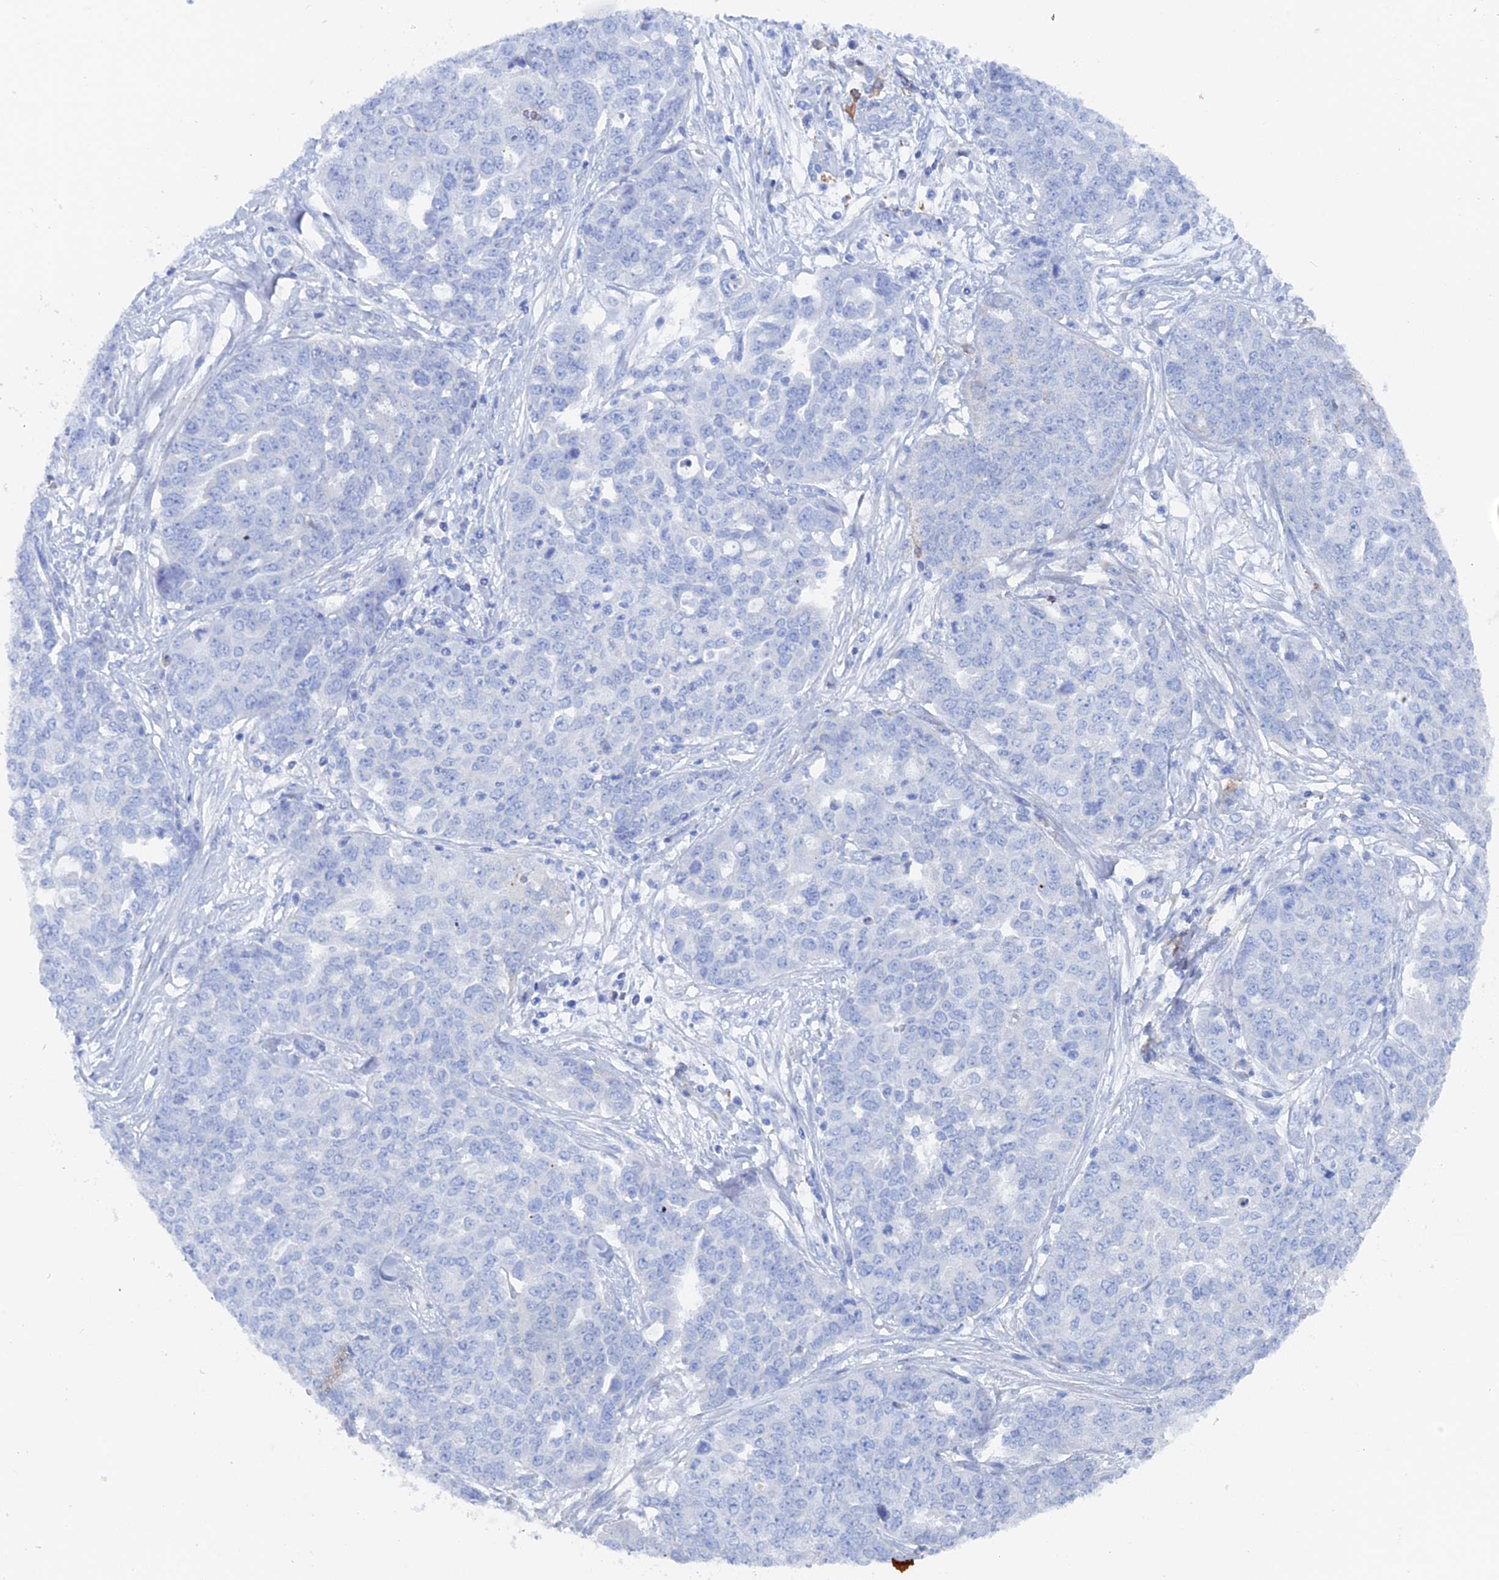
{"staining": {"intensity": "negative", "quantity": "none", "location": "none"}, "tissue": "ovarian cancer", "cell_type": "Tumor cells", "image_type": "cancer", "snomed": [{"axis": "morphology", "description": "Cystadenocarcinoma, serous, NOS"}, {"axis": "topography", "description": "Soft tissue"}, {"axis": "topography", "description": "Ovary"}], "caption": "Serous cystadenocarcinoma (ovarian) was stained to show a protein in brown. There is no significant expression in tumor cells.", "gene": "COG7", "patient": {"sex": "female", "age": 57}}